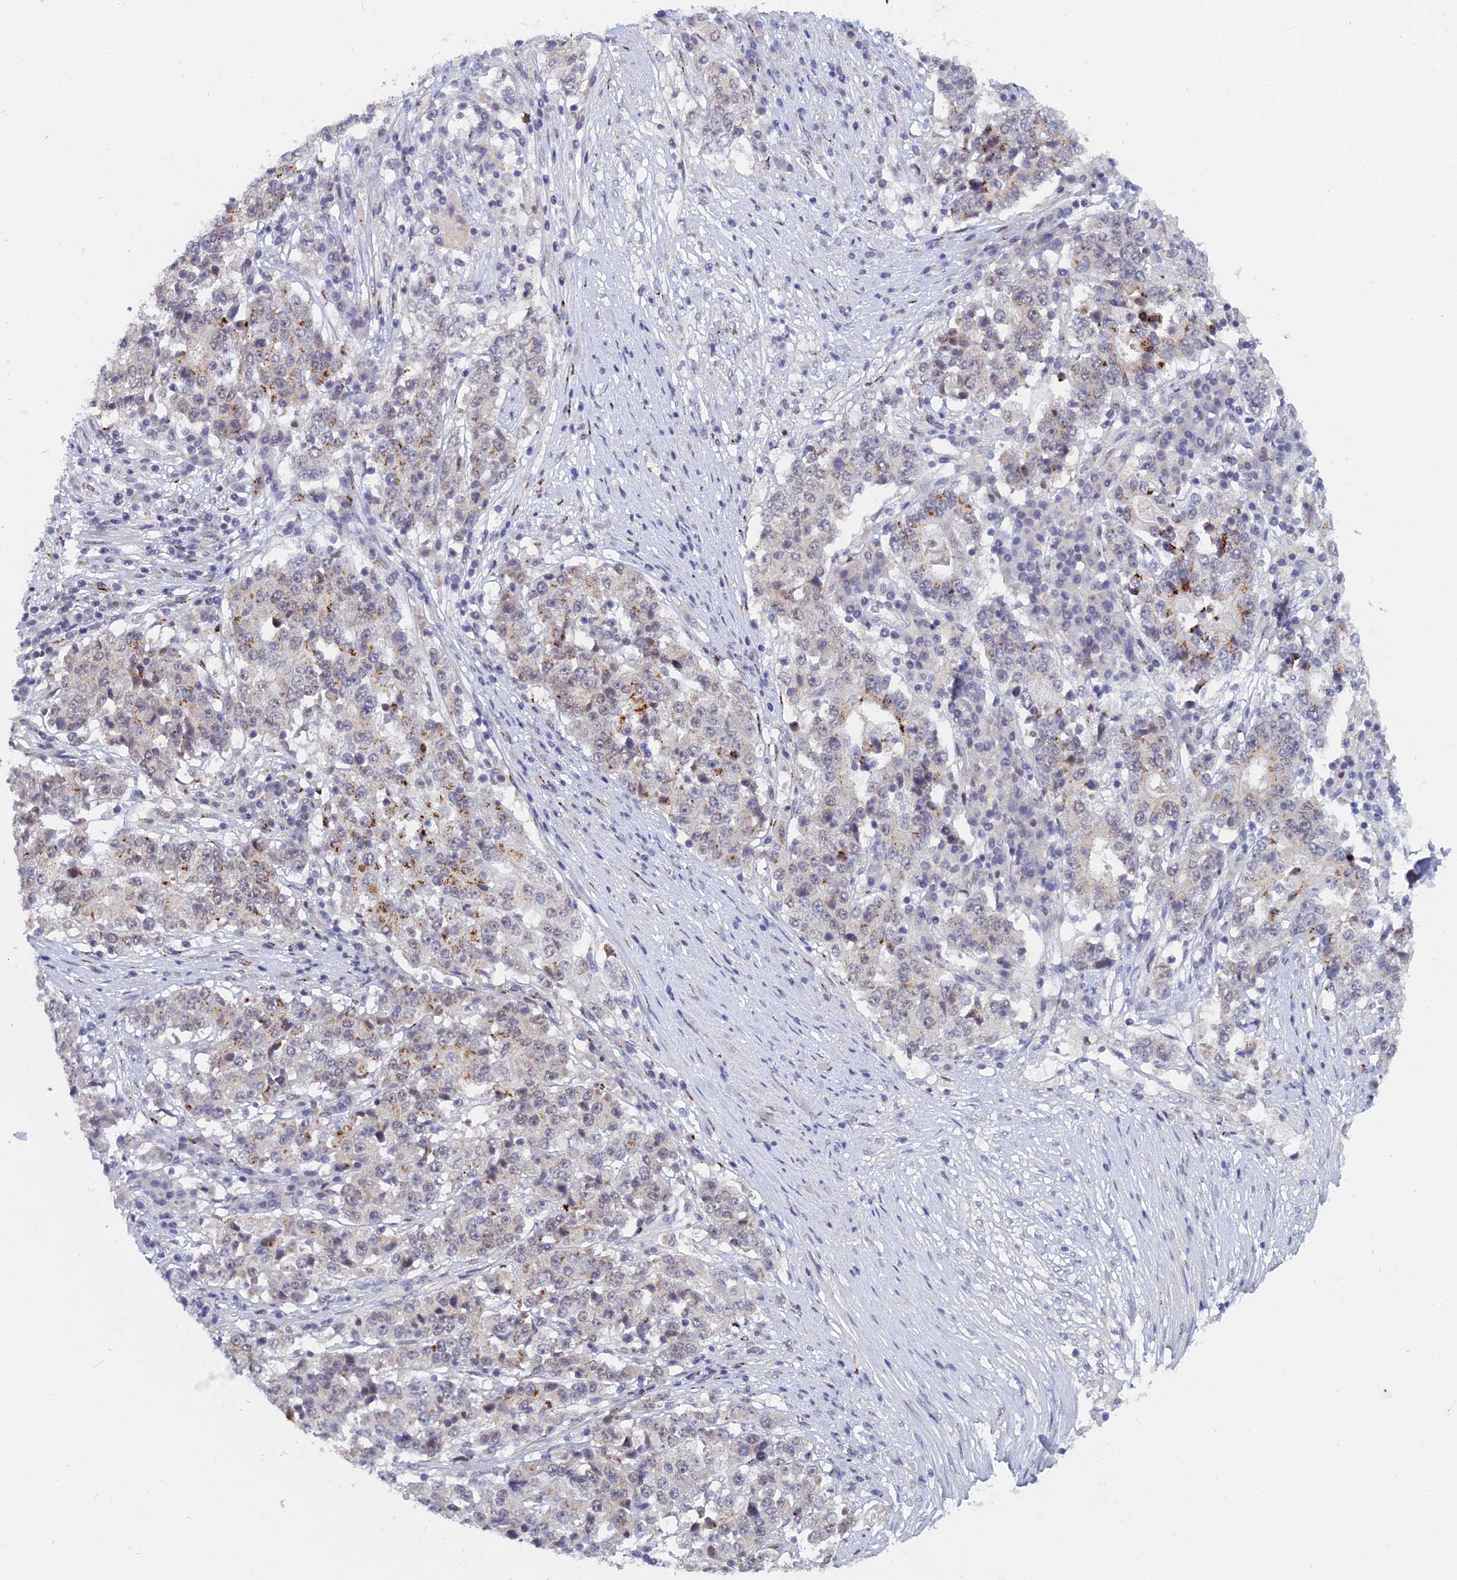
{"staining": {"intensity": "strong", "quantity": "<25%", "location": "cytoplasmic/membranous"}, "tissue": "stomach cancer", "cell_type": "Tumor cells", "image_type": "cancer", "snomed": [{"axis": "morphology", "description": "Adenocarcinoma, NOS"}, {"axis": "topography", "description": "Stomach"}], "caption": "A photomicrograph of human stomach adenocarcinoma stained for a protein shows strong cytoplasmic/membranous brown staining in tumor cells. (IHC, brightfield microscopy, high magnification).", "gene": "THOC3", "patient": {"sex": "male", "age": 59}}